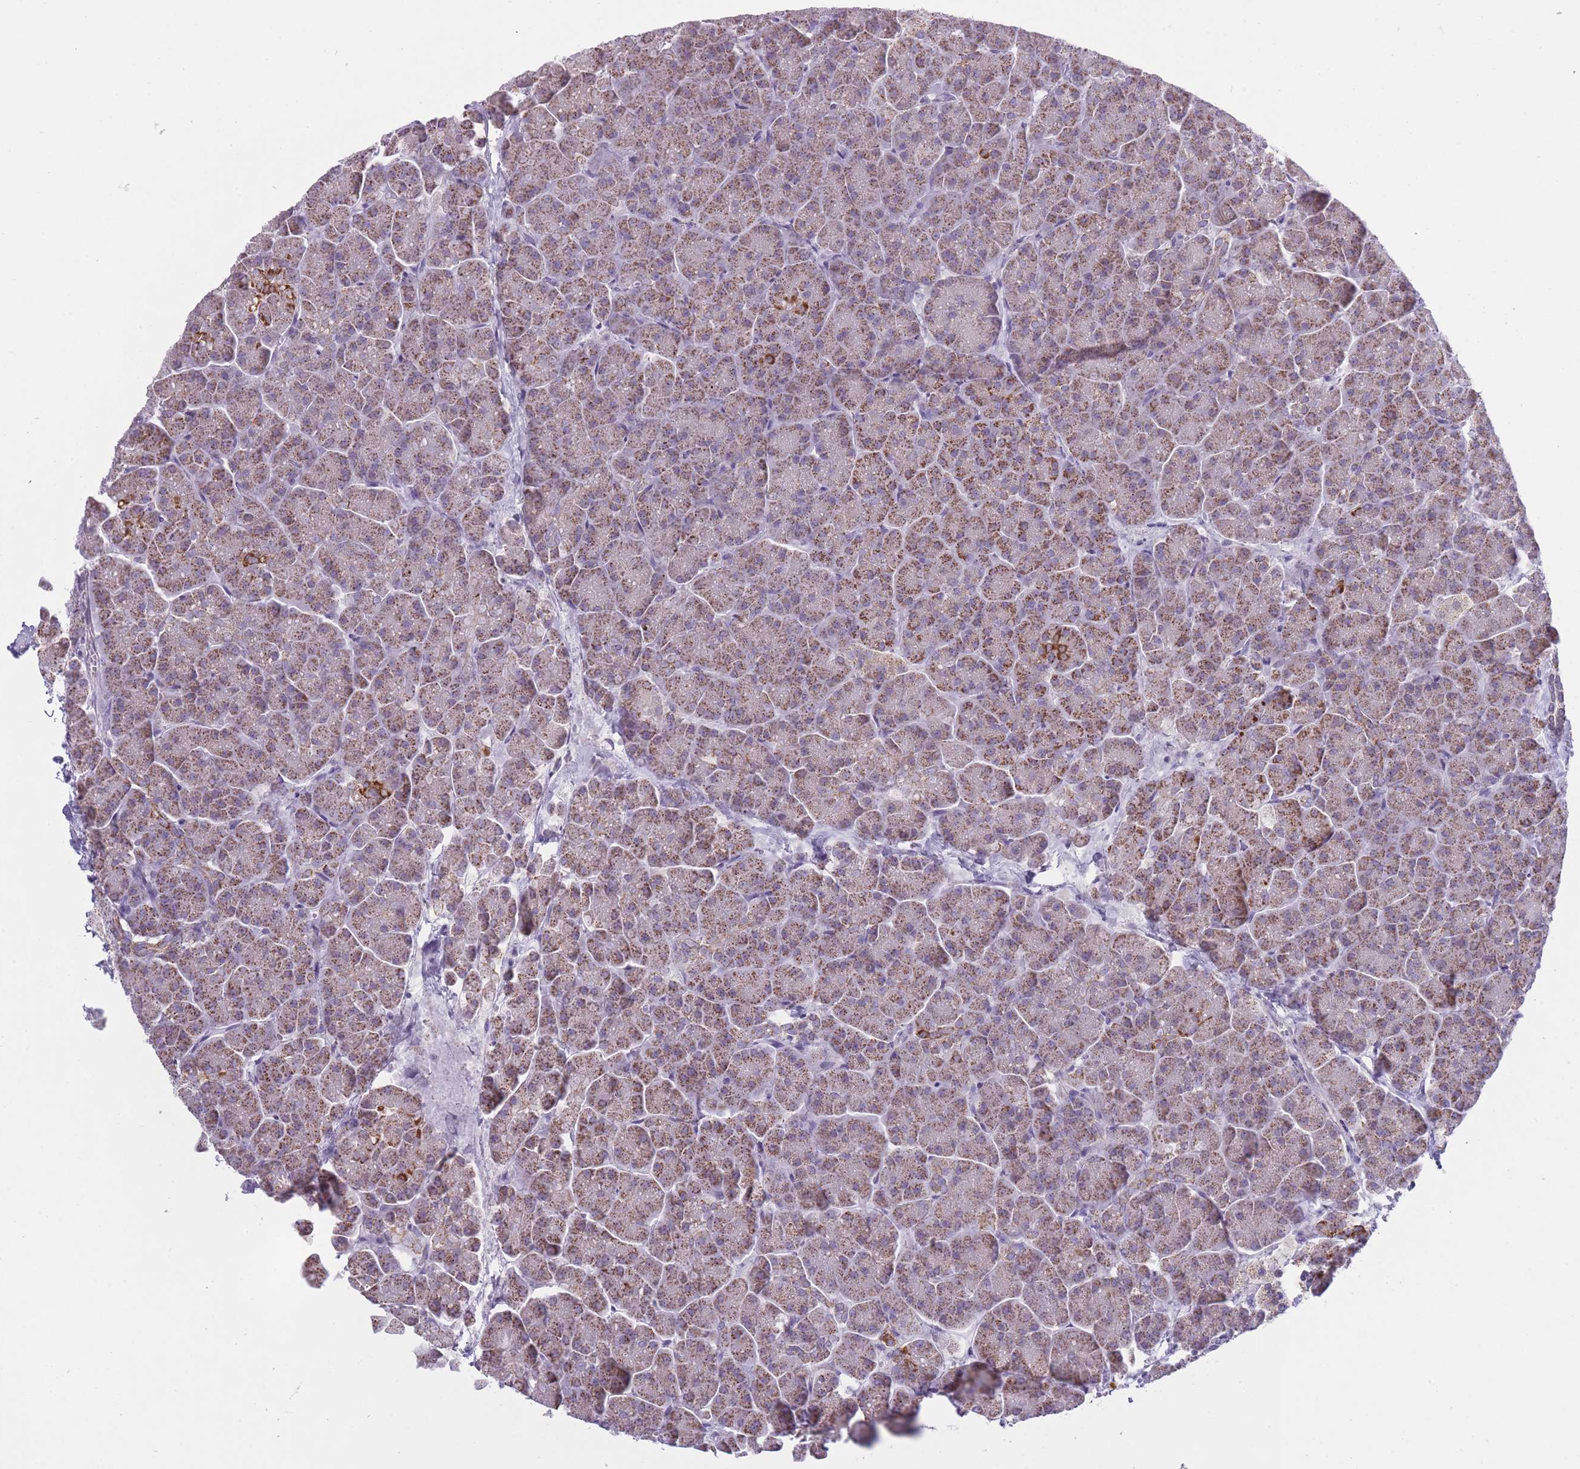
{"staining": {"intensity": "moderate", "quantity": "25%-75%", "location": "cytoplasmic/membranous"}, "tissue": "pancreas", "cell_type": "Exocrine glandular cells", "image_type": "normal", "snomed": [{"axis": "morphology", "description": "Normal tissue, NOS"}, {"axis": "topography", "description": "Pancreas"}, {"axis": "topography", "description": "Peripheral nerve tissue"}], "caption": "Human pancreas stained with a brown dye reveals moderate cytoplasmic/membranous positive expression in approximately 25%-75% of exocrine glandular cells.", "gene": "ZBTB24", "patient": {"sex": "male", "age": 54}}